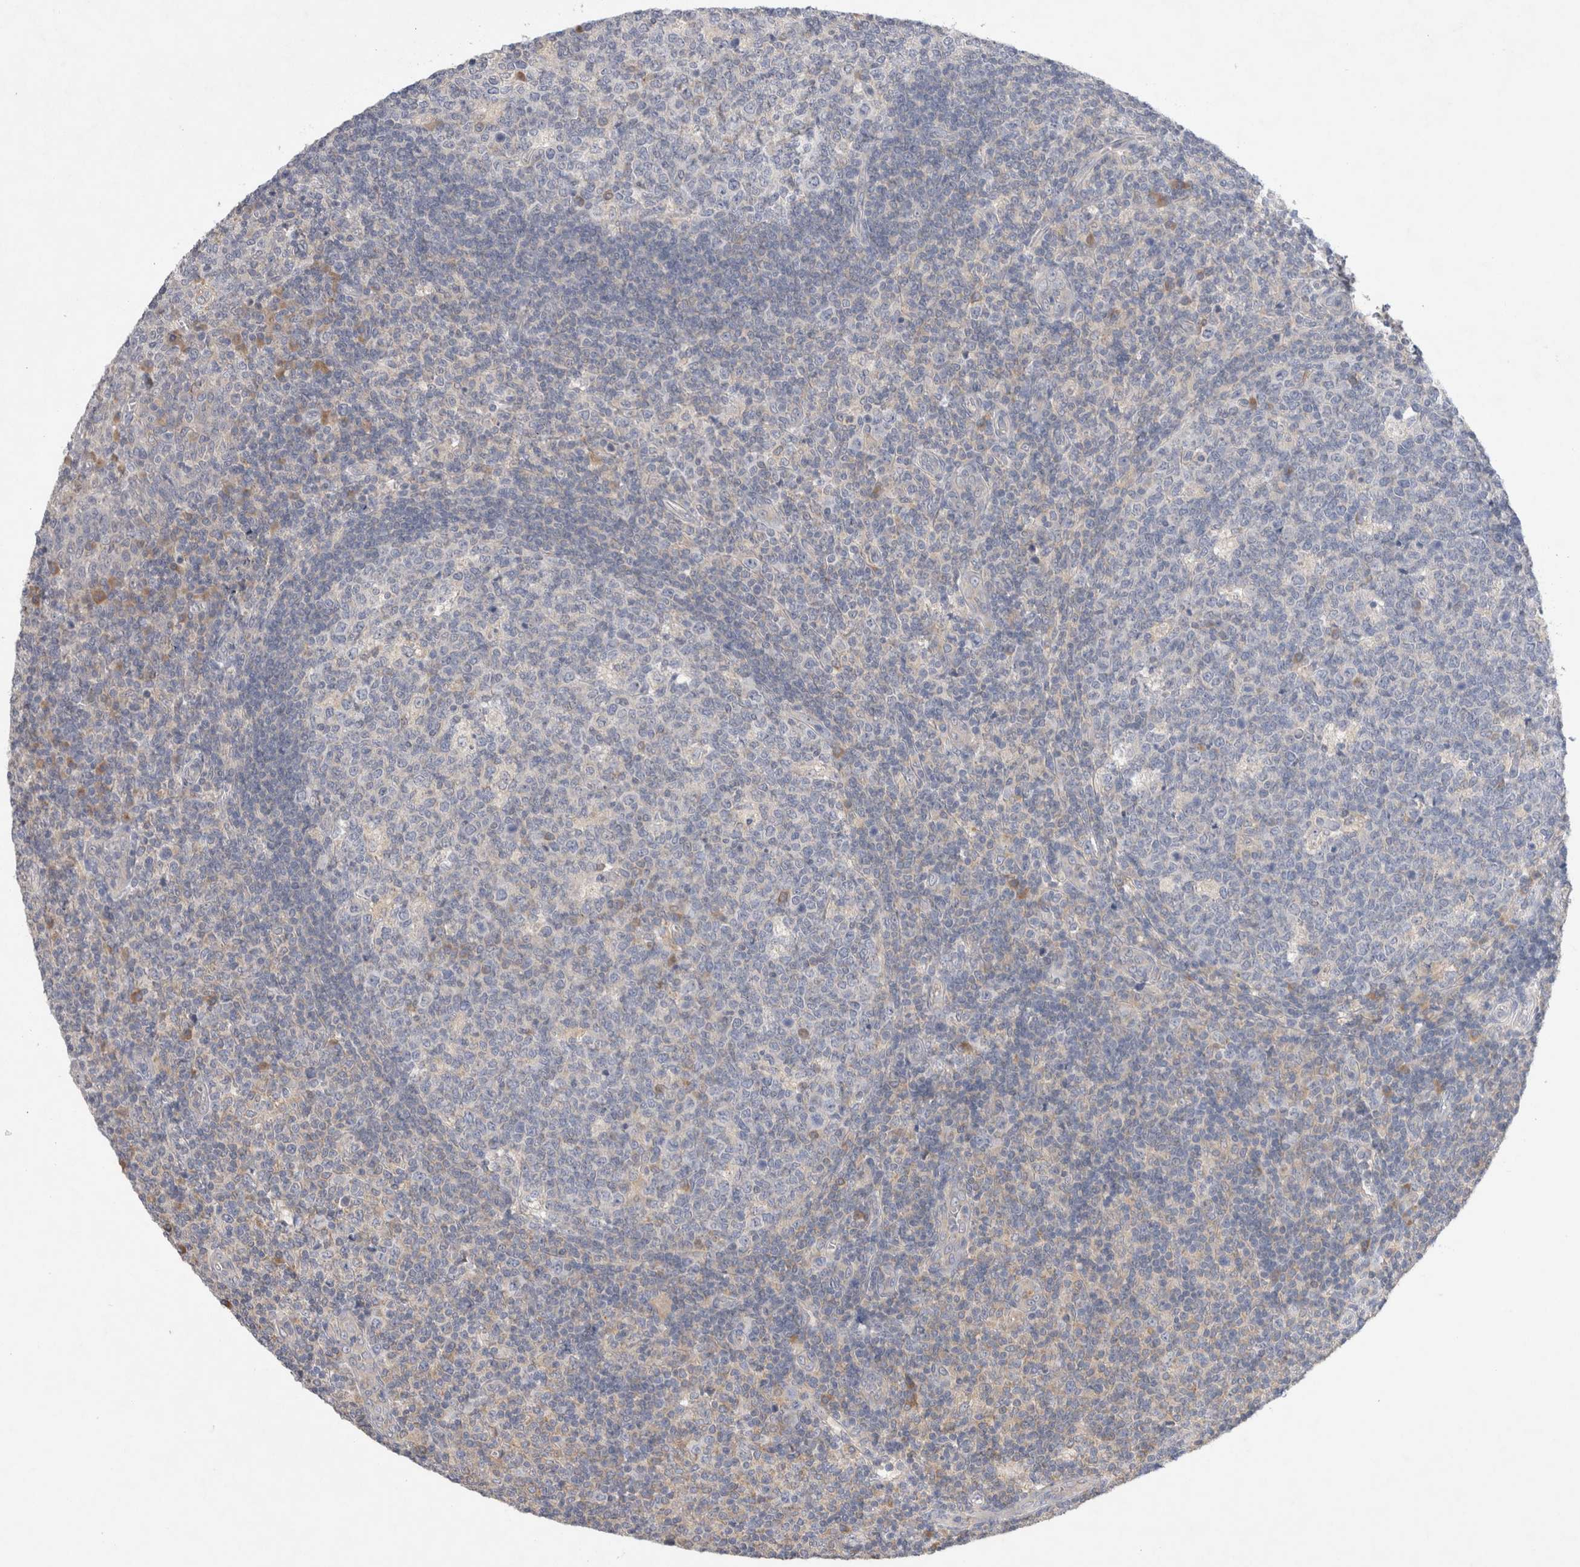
{"staining": {"intensity": "weak", "quantity": "<25%", "location": "cytoplasmic/membranous"}, "tissue": "tonsil", "cell_type": "Germinal center cells", "image_type": "normal", "snomed": [{"axis": "morphology", "description": "Normal tissue, NOS"}, {"axis": "topography", "description": "Tonsil"}], "caption": "Micrograph shows no protein expression in germinal center cells of unremarkable tonsil.", "gene": "GAS1", "patient": {"sex": "female", "age": 19}}